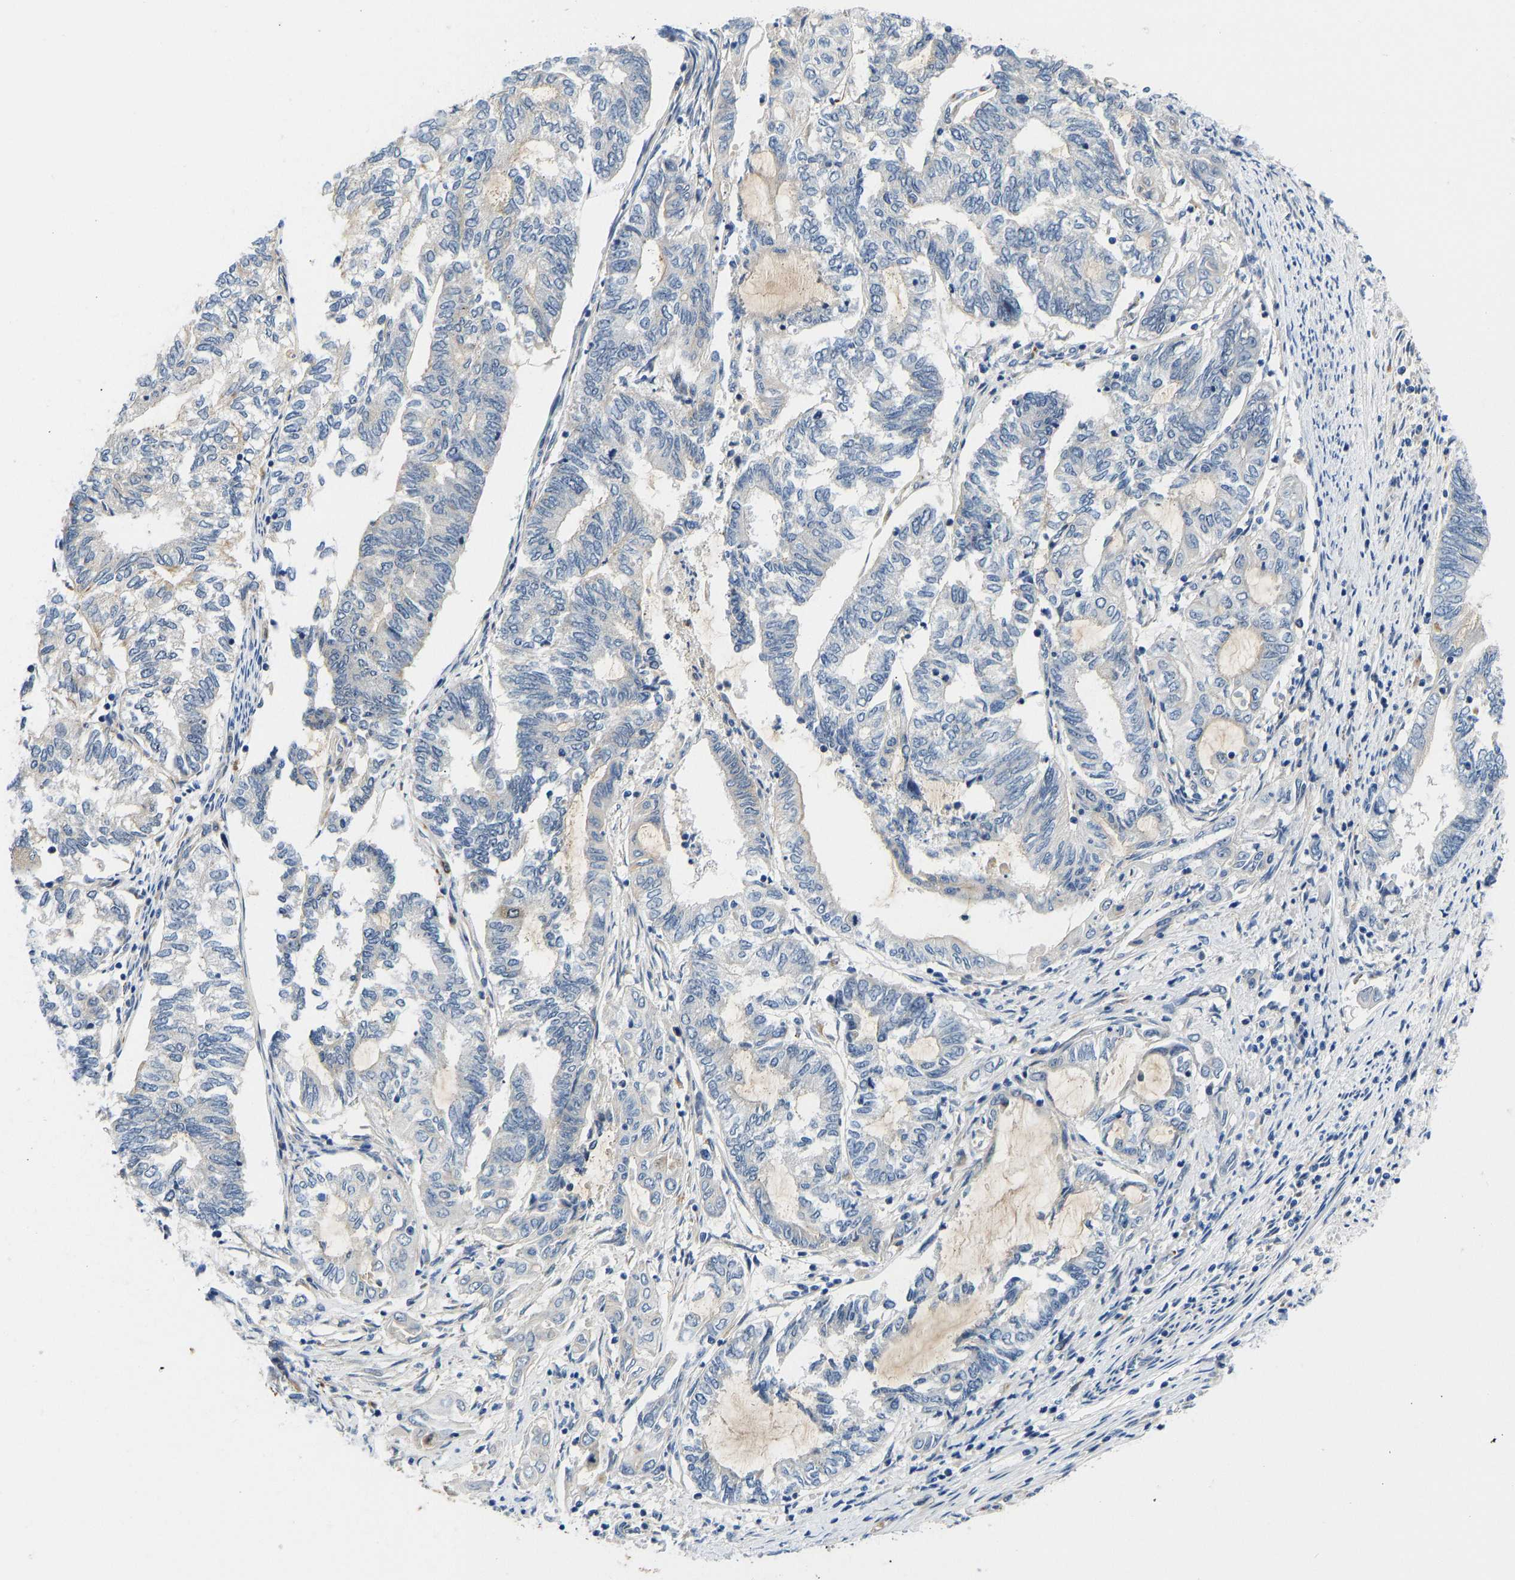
{"staining": {"intensity": "negative", "quantity": "none", "location": "none"}, "tissue": "endometrial cancer", "cell_type": "Tumor cells", "image_type": "cancer", "snomed": [{"axis": "morphology", "description": "Adenocarcinoma, NOS"}, {"axis": "topography", "description": "Uterus"}, {"axis": "topography", "description": "Endometrium"}], "caption": "Endometrial cancer (adenocarcinoma) was stained to show a protein in brown. There is no significant expression in tumor cells.", "gene": "RESF1", "patient": {"sex": "female", "age": 70}}